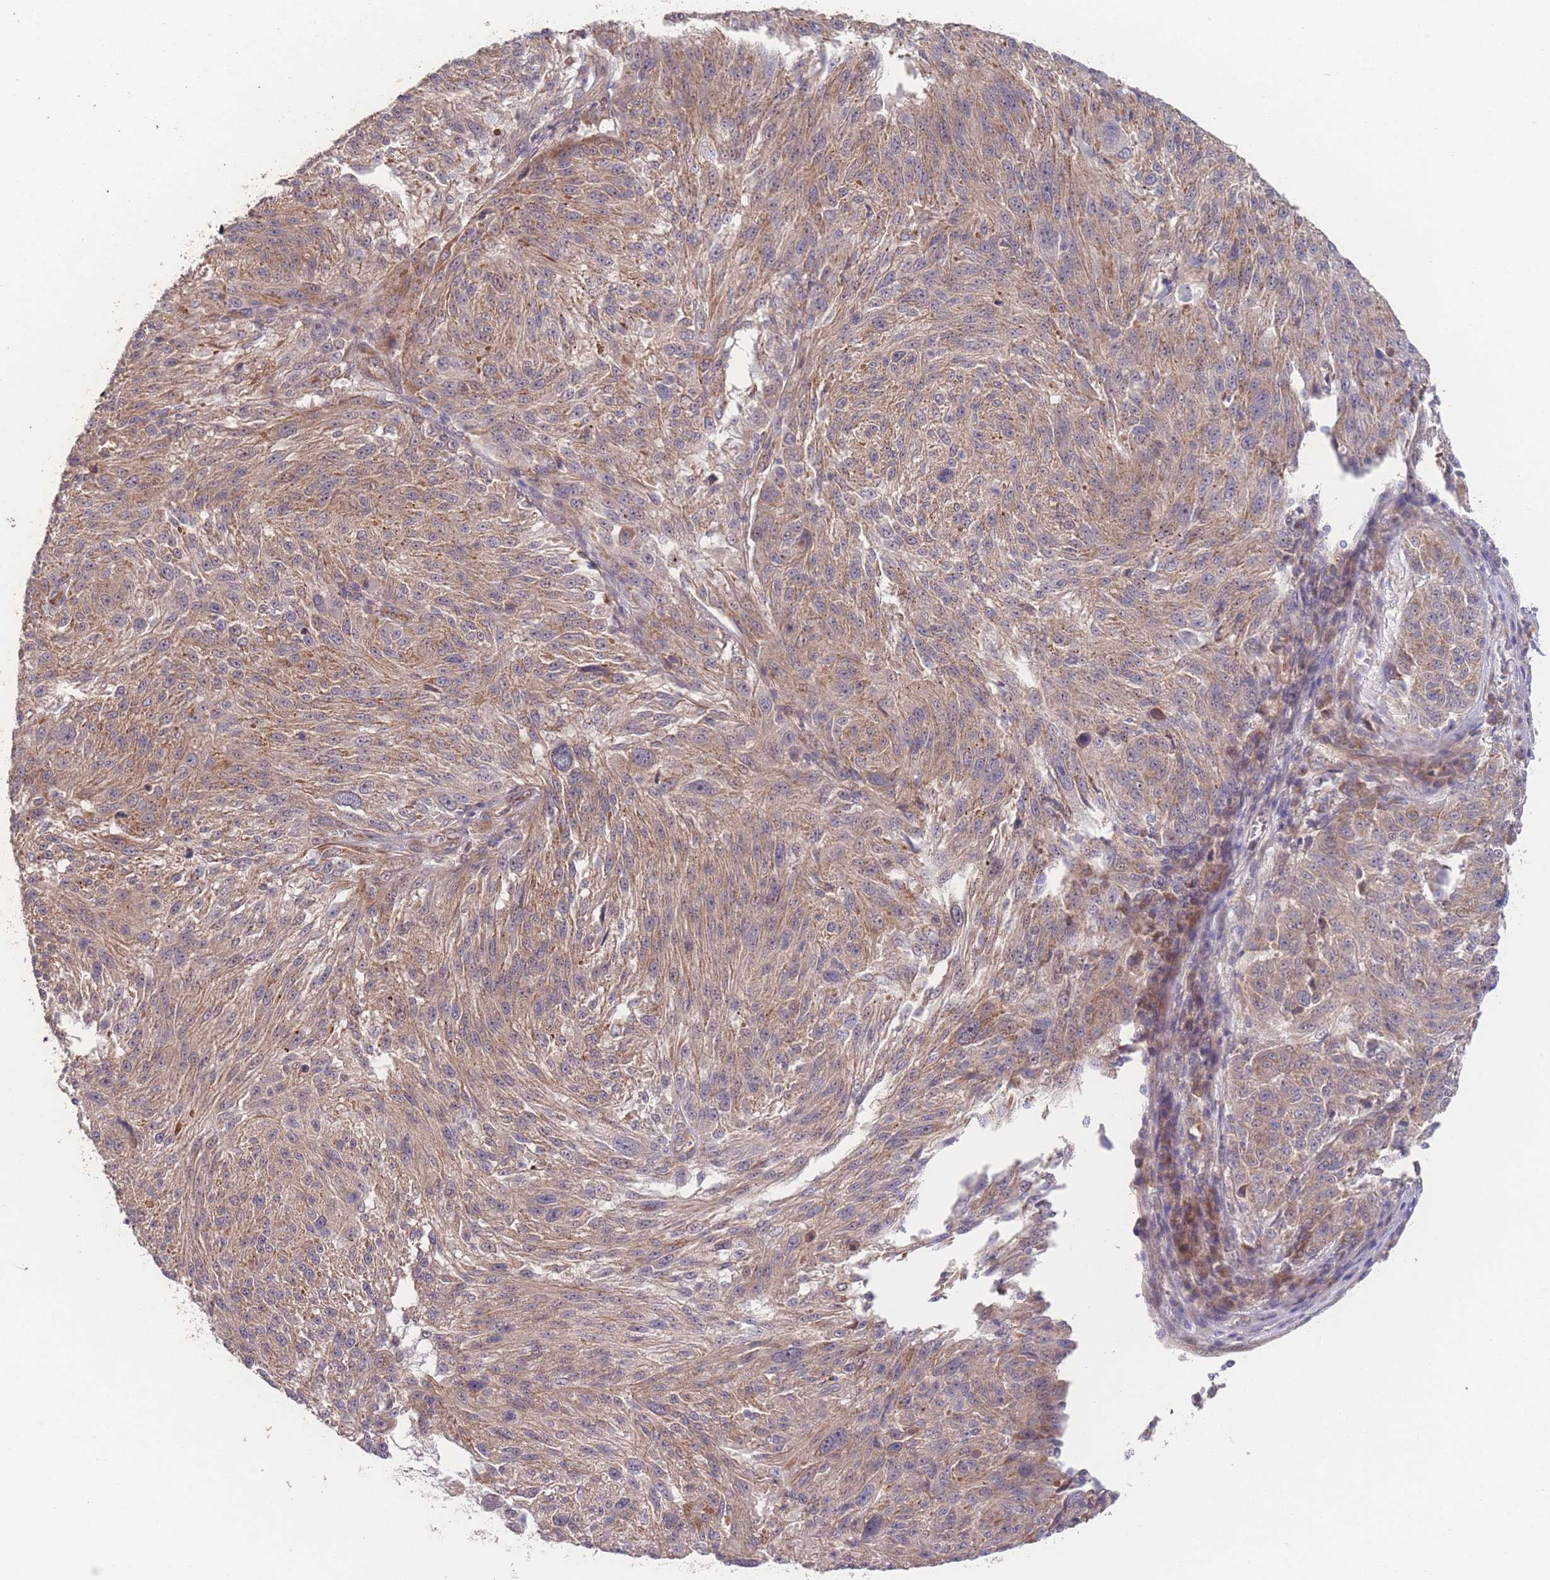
{"staining": {"intensity": "weak", "quantity": ">75%", "location": "cytoplasmic/membranous"}, "tissue": "melanoma", "cell_type": "Tumor cells", "image_type": "cancer", "snomed": [{"axis": "morphology", "description": "Malignant melanoma, NOS"}, {"axis": "topography", "description": "Skin"}], "caption": "This micrograph reveals immunohistochemistry staining of malignant melanoma, with low weak cytoplasmic/membranous staining in approximately >75% of tumor cells.", "gene": "PXMP4", "patient": {"sex": "male", "age": 53}}